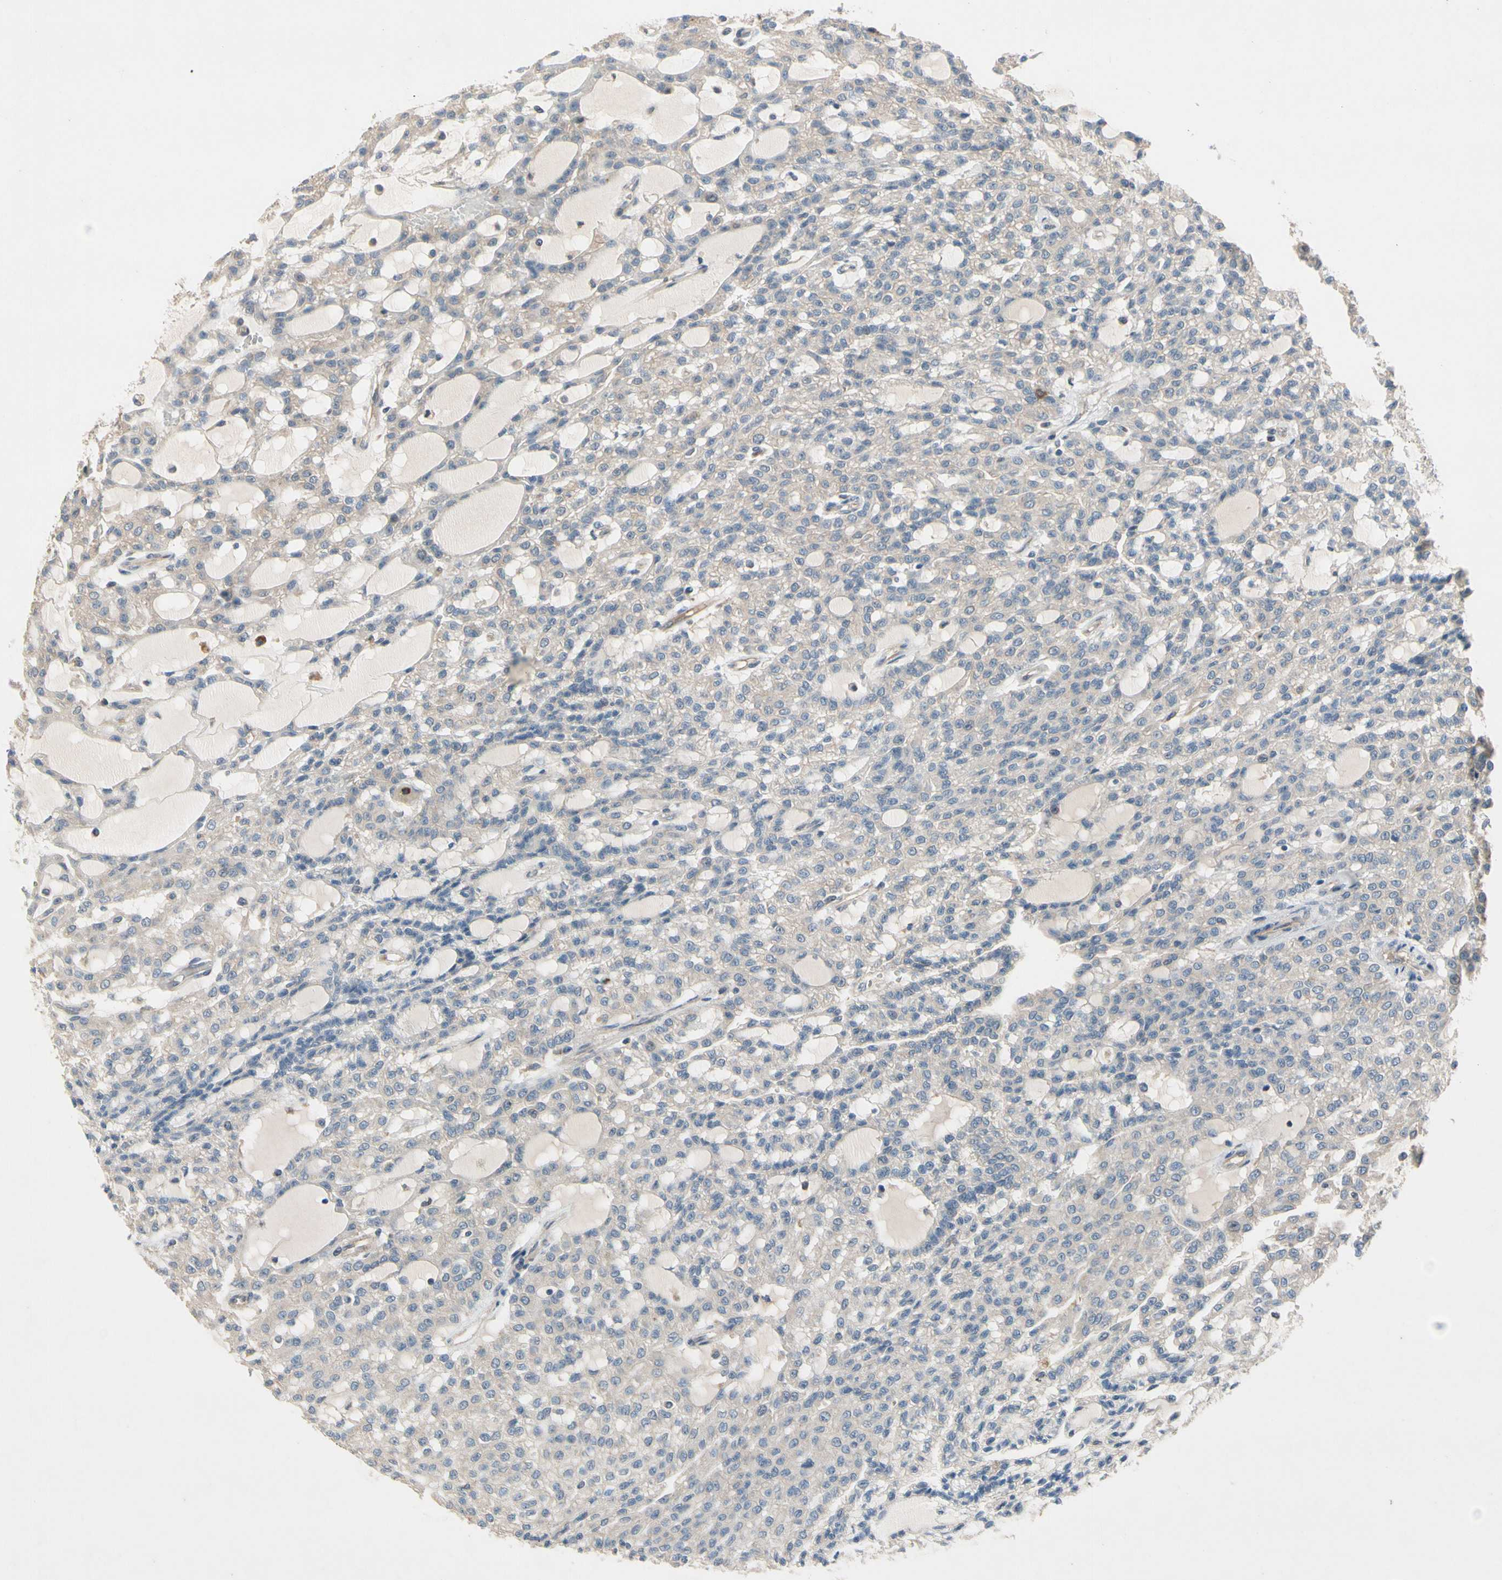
{"staining": {"intensity": "negative", "quantity": "none", "location": "none"}, "tissue": "renal cancer", "cell_type": "Tumor cells", "image_type": "cancer", "snomed": [{"axis": "morphology", "description": "Adenocarcinoma, NOS"}, {"axis": "topography", "description": "Kidney"}], "caption": "High power microscopy micrograph of an immunohistochemistry (IHC) image of renal cancer (adenocarcinoma), revealing no significant expression in tumor cells.", "gene": "SIGLEC5", "patient": {"sex": "male", "age": 63}}